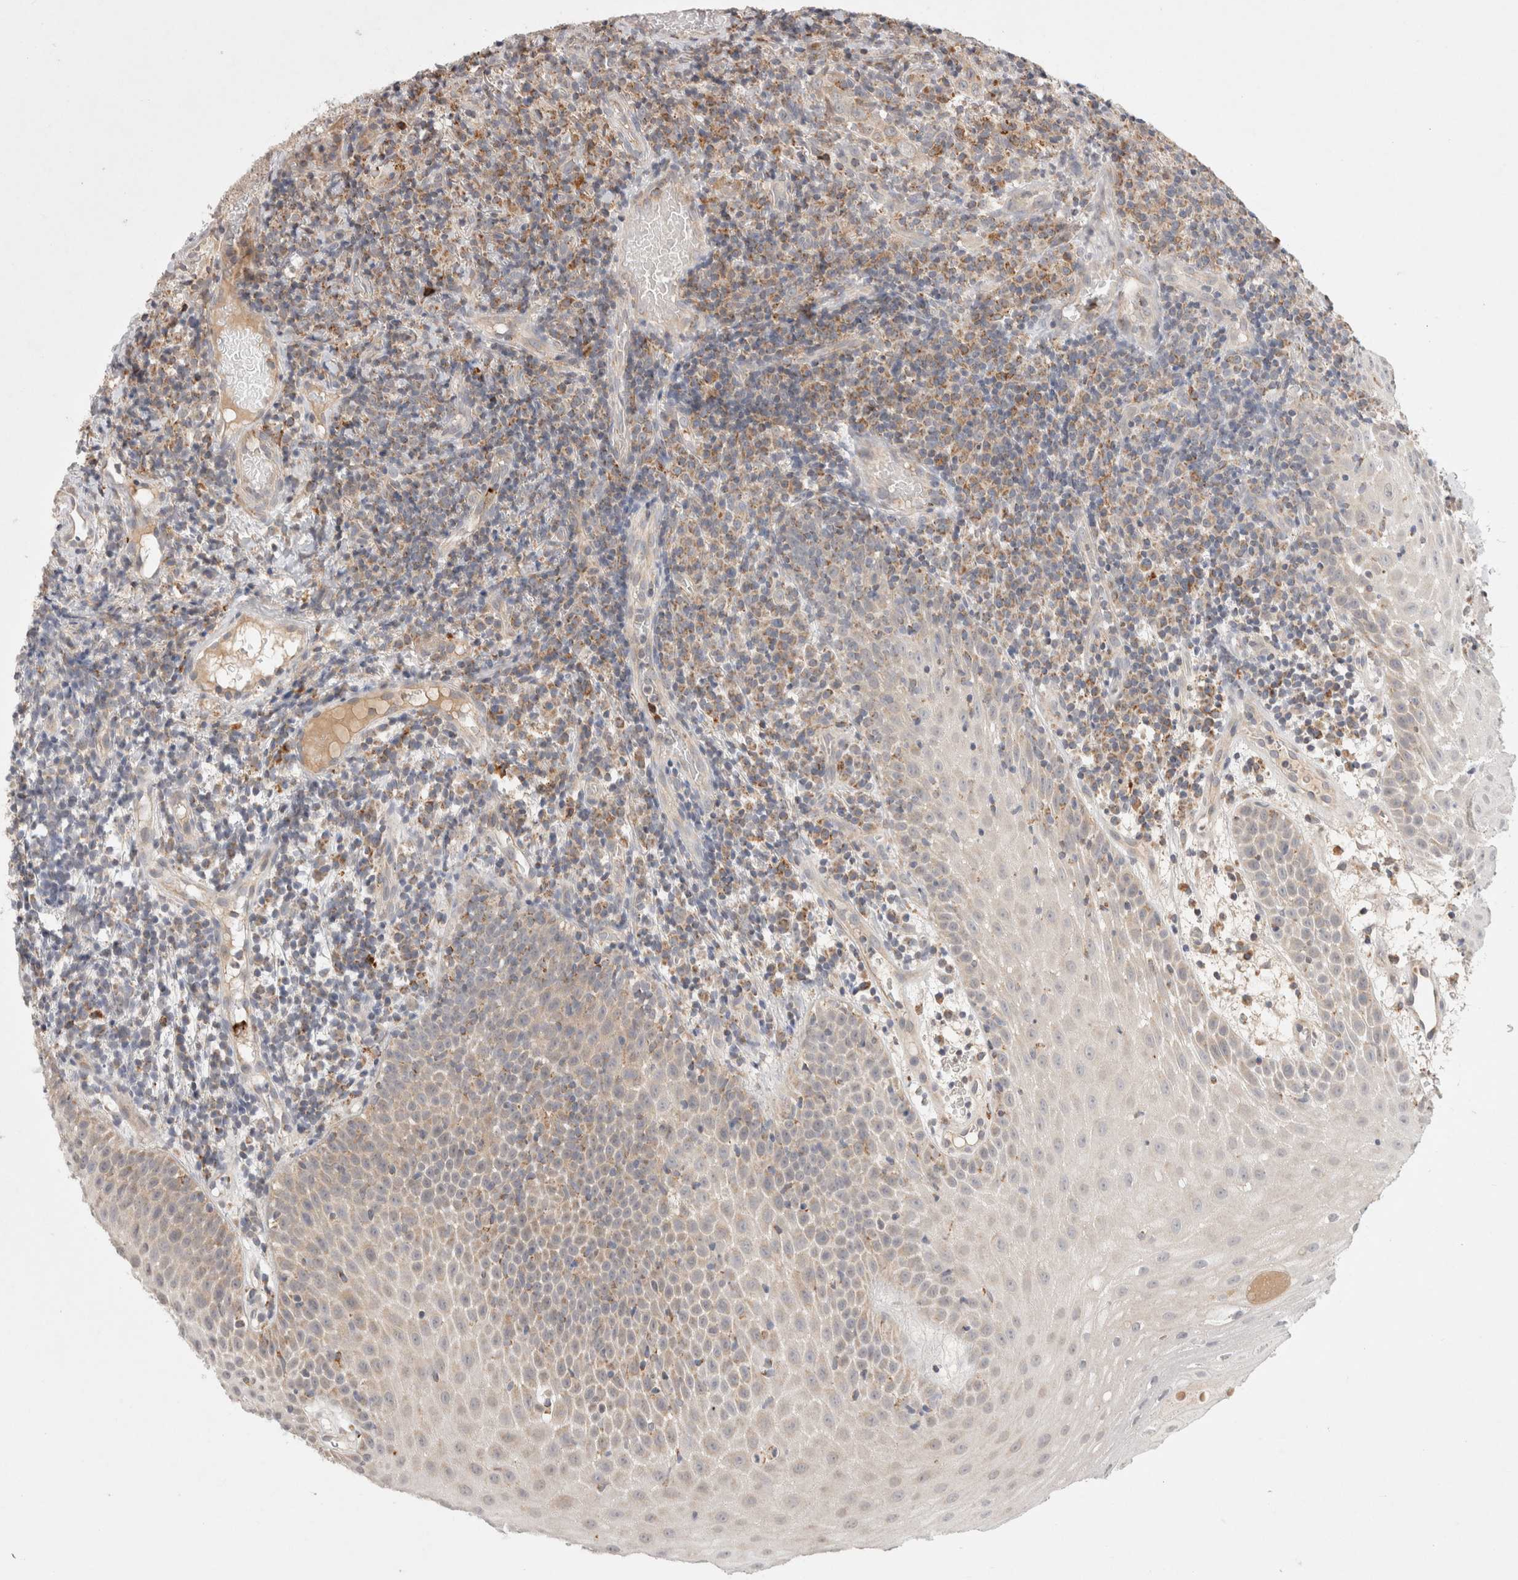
{"staining": {"intensity": "moderate", "quantity": "<25%", "location": "cytoplasmic/membranous"}, "tissue": "oral mucosa", "cell_type": "Squamous epithelial cells", "image_type": "normal", "snomed": [{"axis": "morphology", "description": "Normal tissue, NOS"}, {"axis": "topography", "description": "Oral tissue"}], "caption": "IHC photomicrograph of benign oral mucosa: human oral mucosa stained using IHC exhibits low levels of moderate protein expression localized specifically in the cytoplasmic/membranous of squamous epithelial cells, appearing as a cytoplasmic/membranous brown color.", "gene": "HROB", "patient": {"sex": "male", "age": 60}}